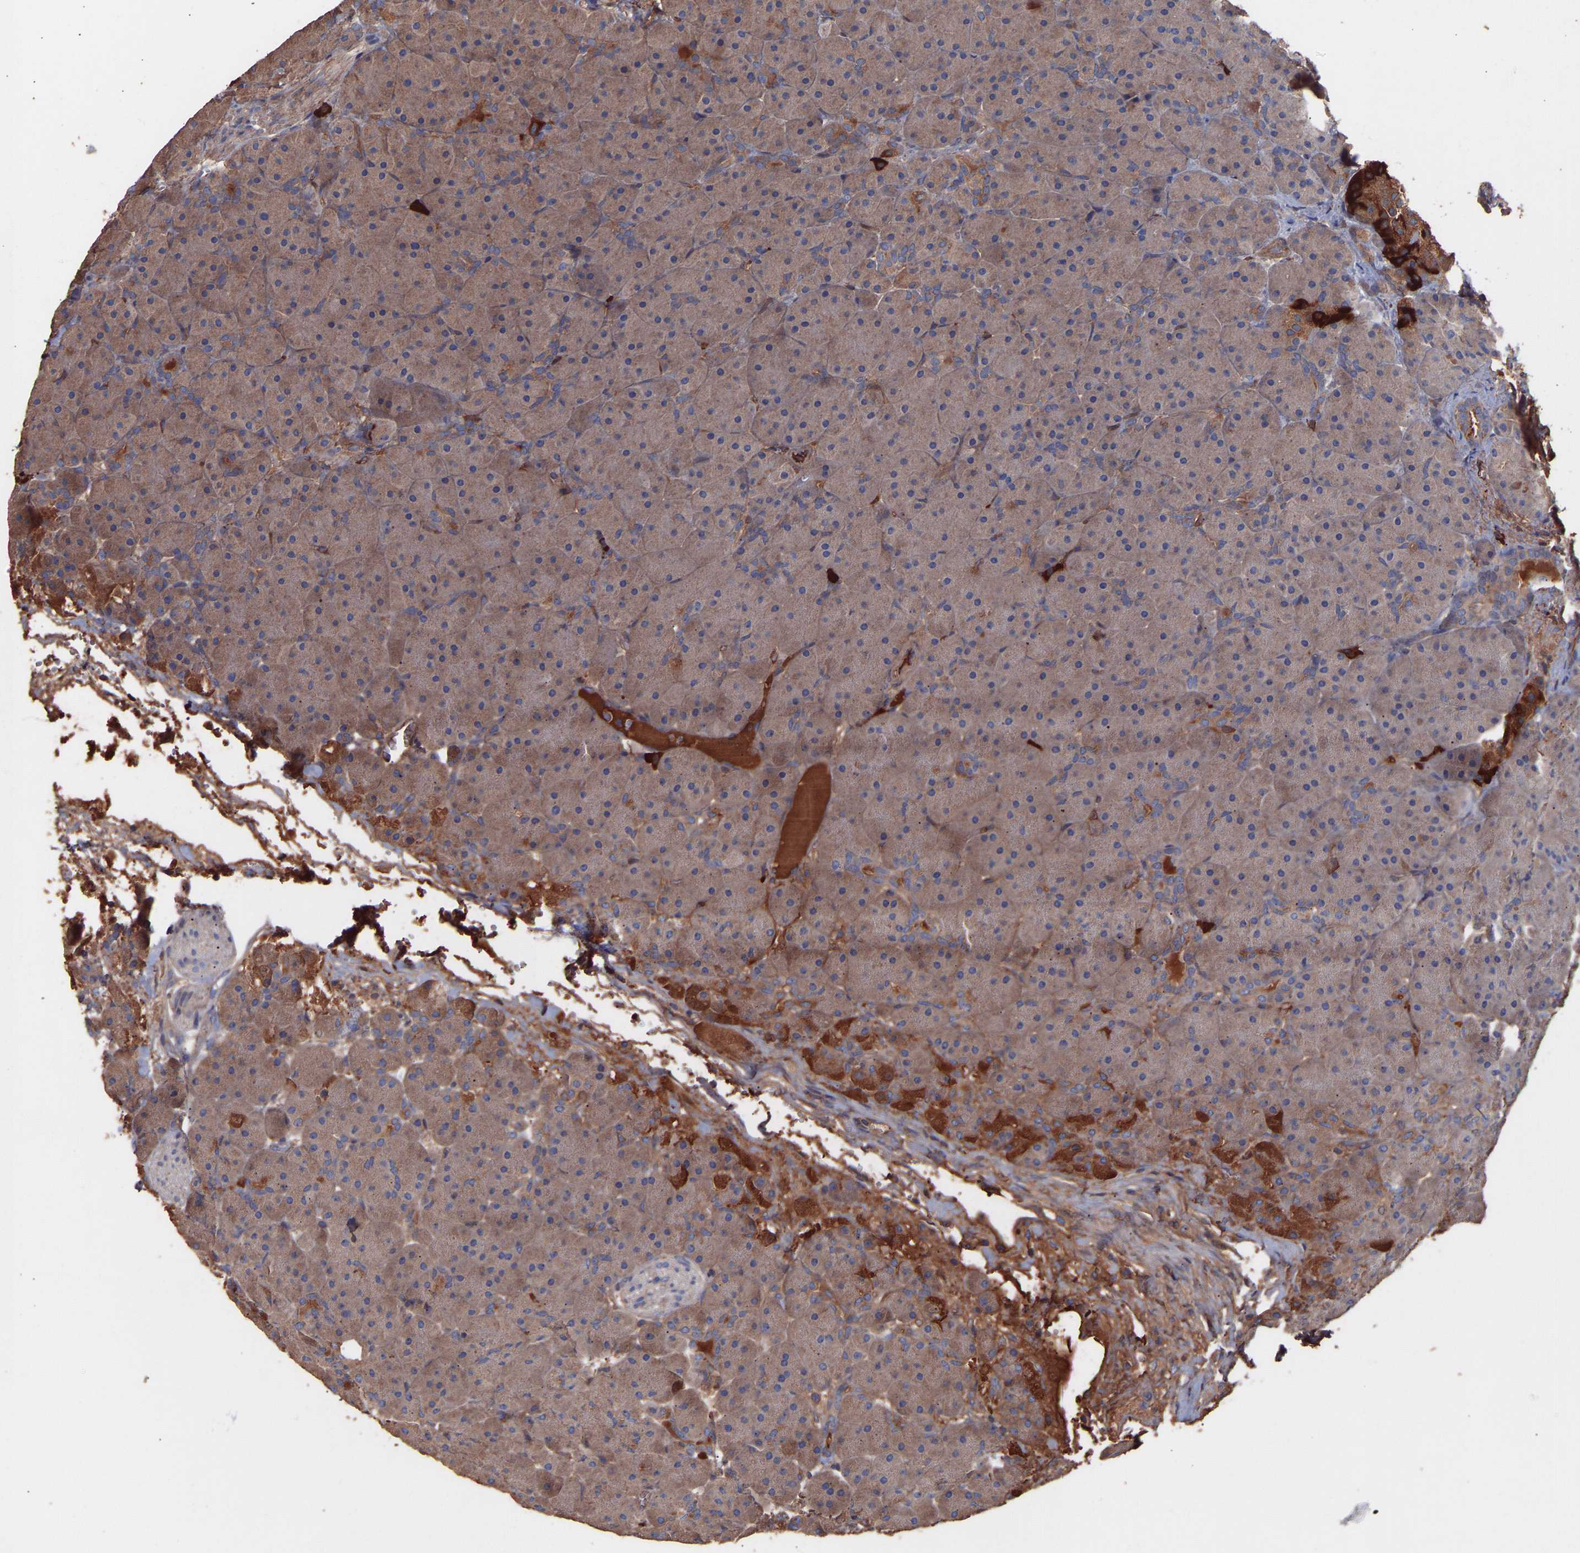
{"staining": {"intensity": "moderate", "quantity": ">75%", "location": "cytoplasmic/membranous"}, "tissue": "pancreas", "cell_type": "Exocrine glandular cells", "image_type": "normal", "snomed": [{"axis": "morphology", "description": "Normal tissue, NOS"}, {"axis": "topography", "description": "Pancreas"}], "caption": "A brown stain highlights moderate cytoplasmic/membranous staining of a protein in exocrine glandular cells of unremarkable pancreas. (Brightfield microscopy of DAB IHC at high magnification).", "gene": "TMEM268", "patient": {"sex": "male", "age": 66}}